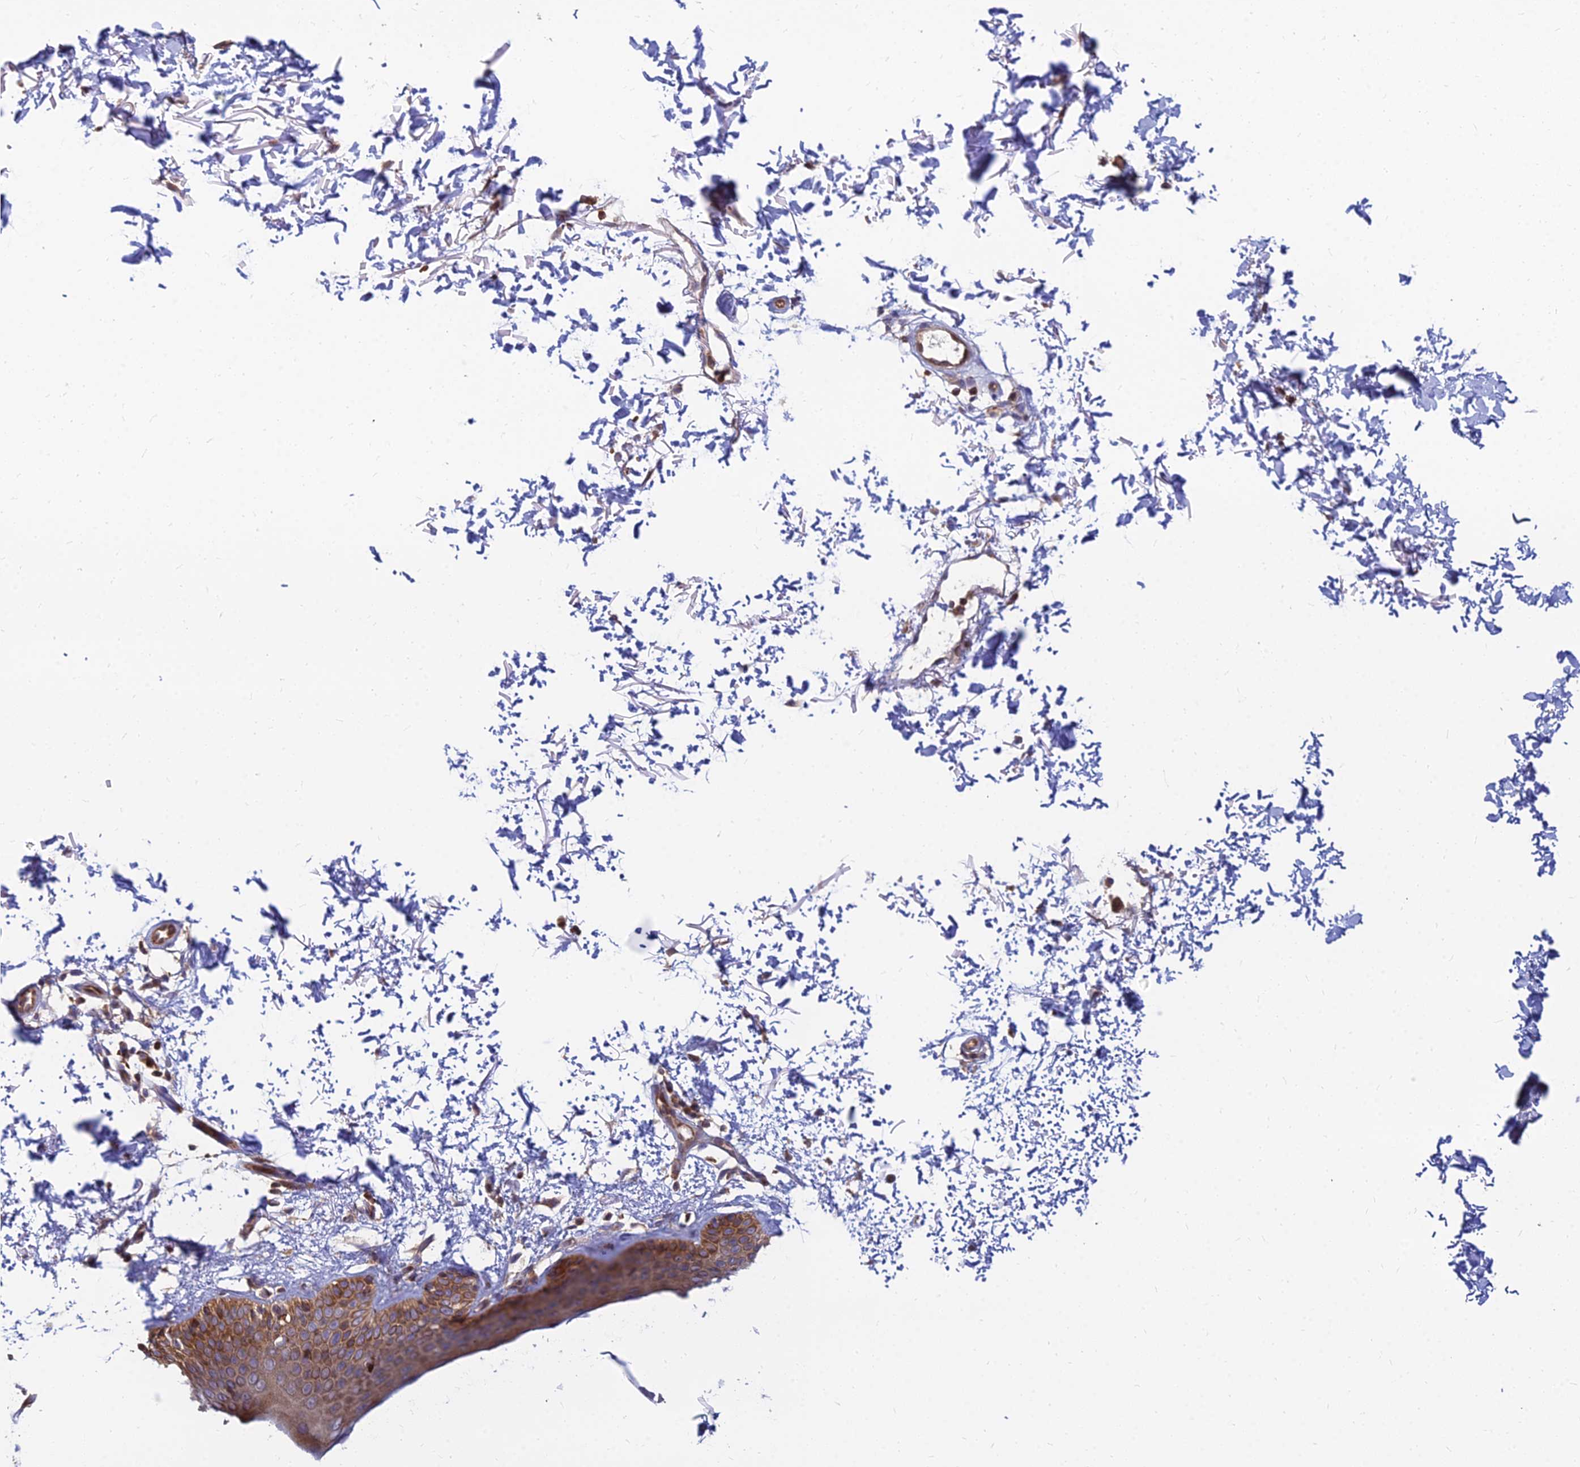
{"staining": {"intensity": "moderate", "quantity": ">75%", "location": "cytoplasmic/membranous"}, "tissue": "skin", "cell_type": "Fibroblasts", "image_type": "normal", "snomed": [{"axis": "morphology", "description": "Normal tissue, NOS"}, {"axis": "topography", "description": "Skin"}], "caption": "A brown stain highlights moderate cytoplasmic/membranous expression of a protein in fibroblasts of benign human skin. Nuclei are stained in blue.", "gene": "CCT6A", "patient": {"sex": "male", "age": 66}}